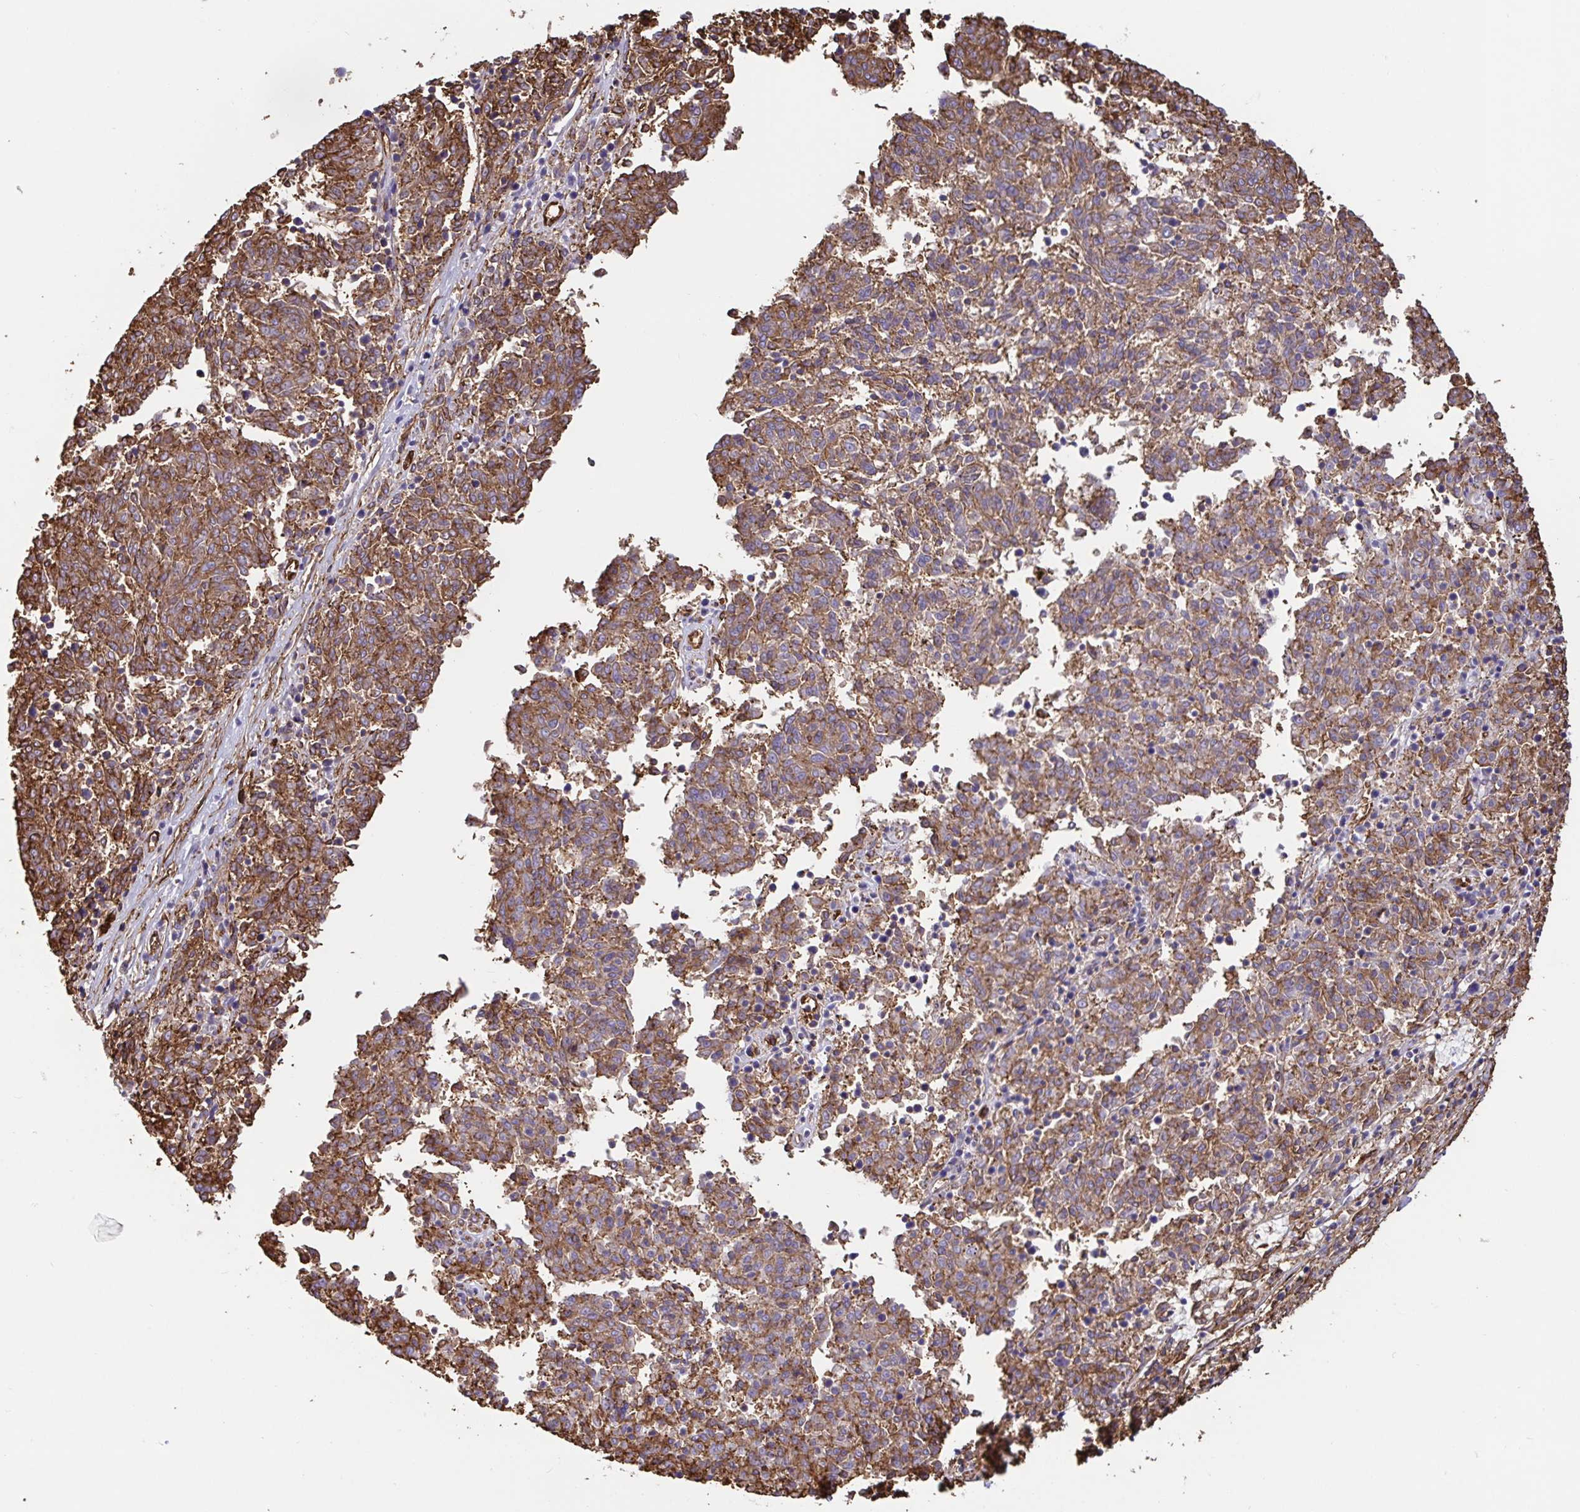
{"staining": {"intensity": "moderate", "quantity": ">75%", "location": "cytoplasmic/membranous"}, "tissue": "melanoma", "cell_type": "Tumor cells", "image_type": "cancer", "snomed": [{"axis": "morphology", "description": "Malignant melanoma, NOS"}, {"axis": "topography", "description": "Skin"}], "caption": "This image displays melanoma stained with immunohistochemistry (IHC) to label a protein in brown. The cytoplasmic/membranous of tumor cells show moderate positivity for the protein. Nuclei are counter-stained blue.", "gene": "ANXA2", "patient": {"sex": "female", "age": 72}}